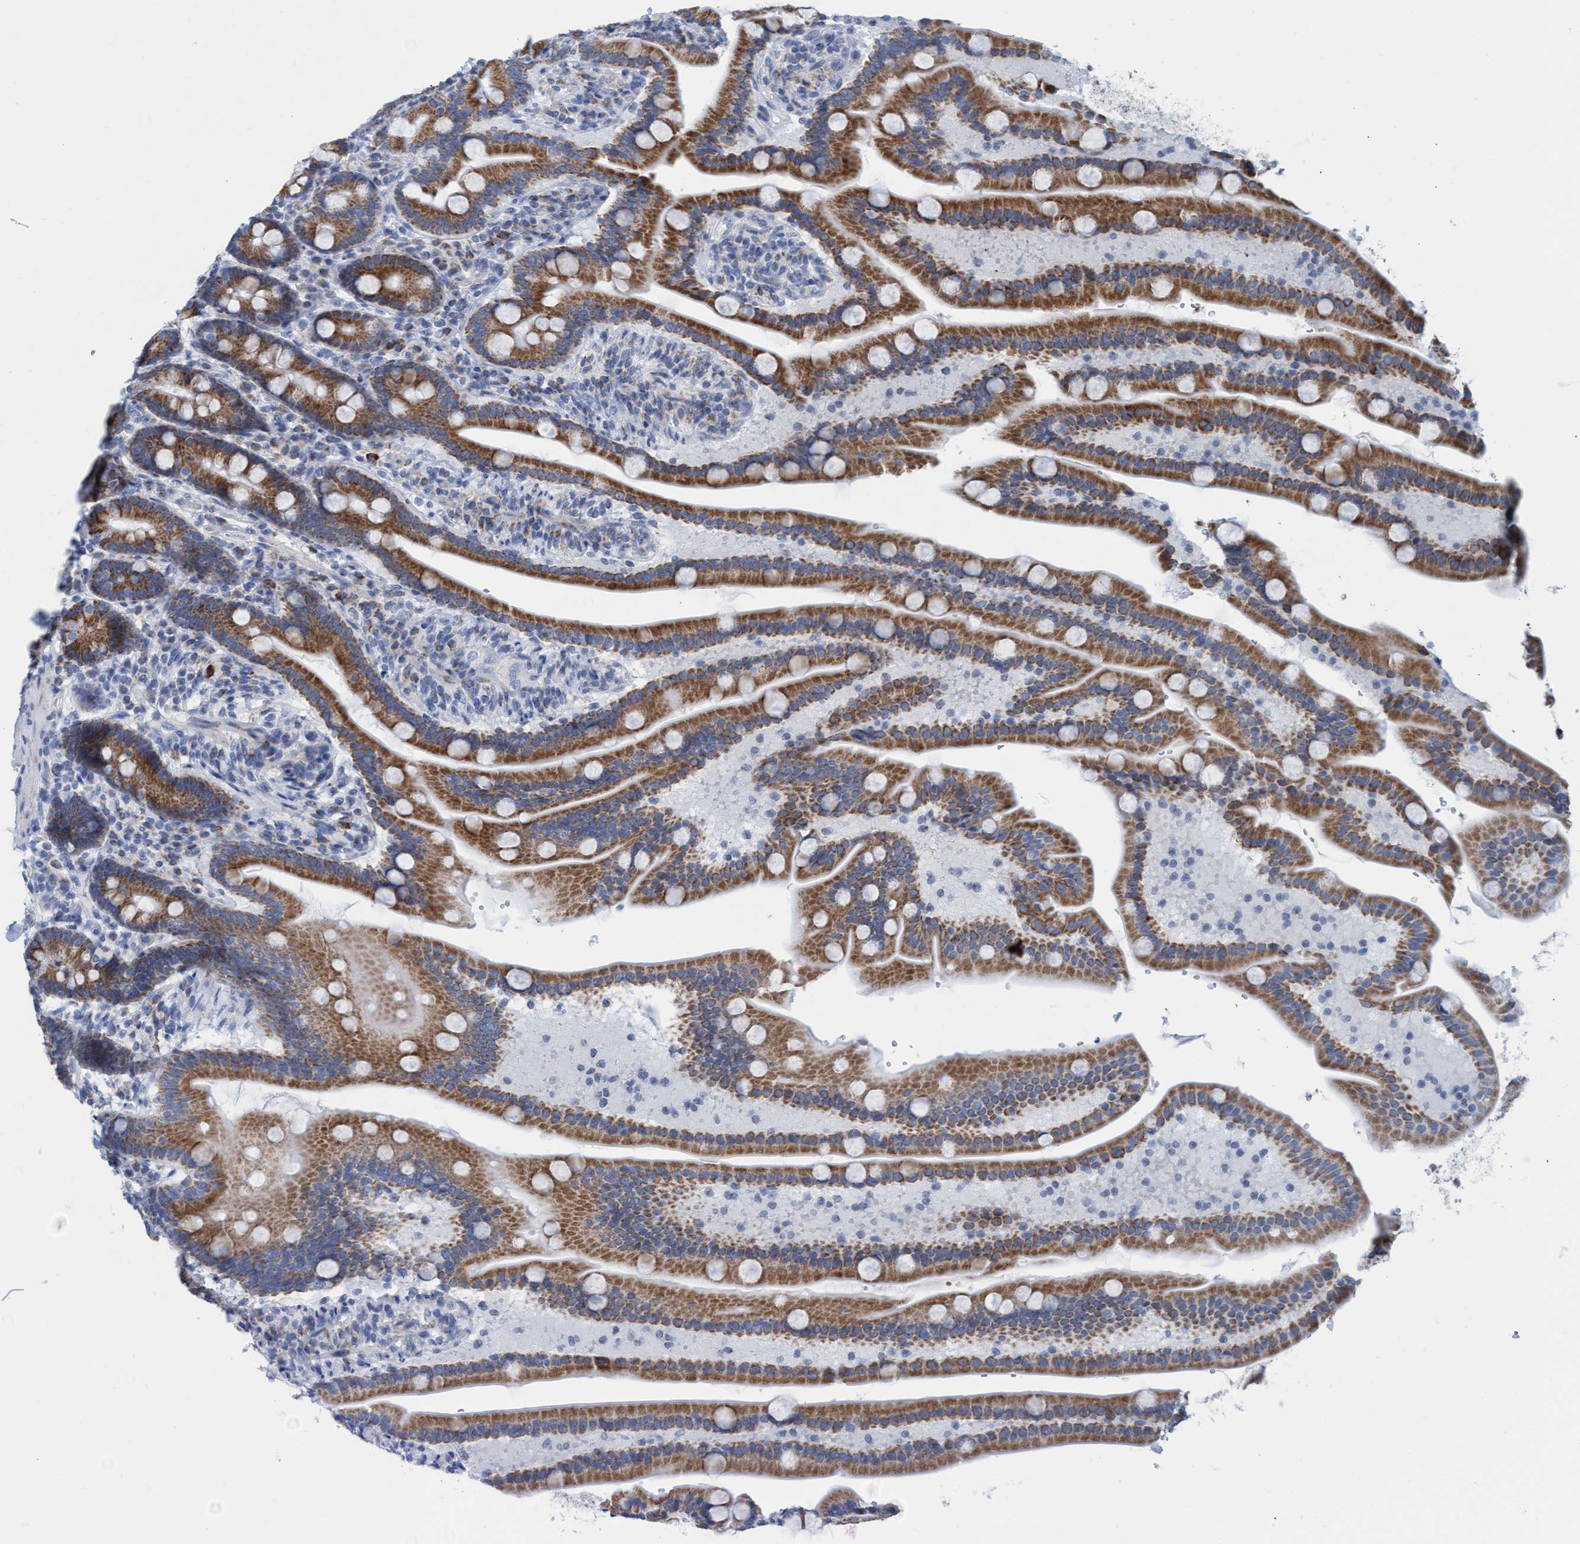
{"staining": {"intensity": "moderate", "quantity": ">75%", "location": "cytoplasmic/membranous"}, "tissue": "duodenum", "cell_type": "Glandular cells", "image_type": "normal", "snomed": [{"axis": "morphology", "description": "Normal tissue, NOS"}, {"axis": "topography", "description": "Duodenum"}], "caption": "Immunohistochemical staining of benign duodenum shows >75% levels of moderate cytoplasmic/membranous protein expression in about >75% of glandular cells.", "gene": "GGA3", "patient": {"sex": "male", "age": 54}}